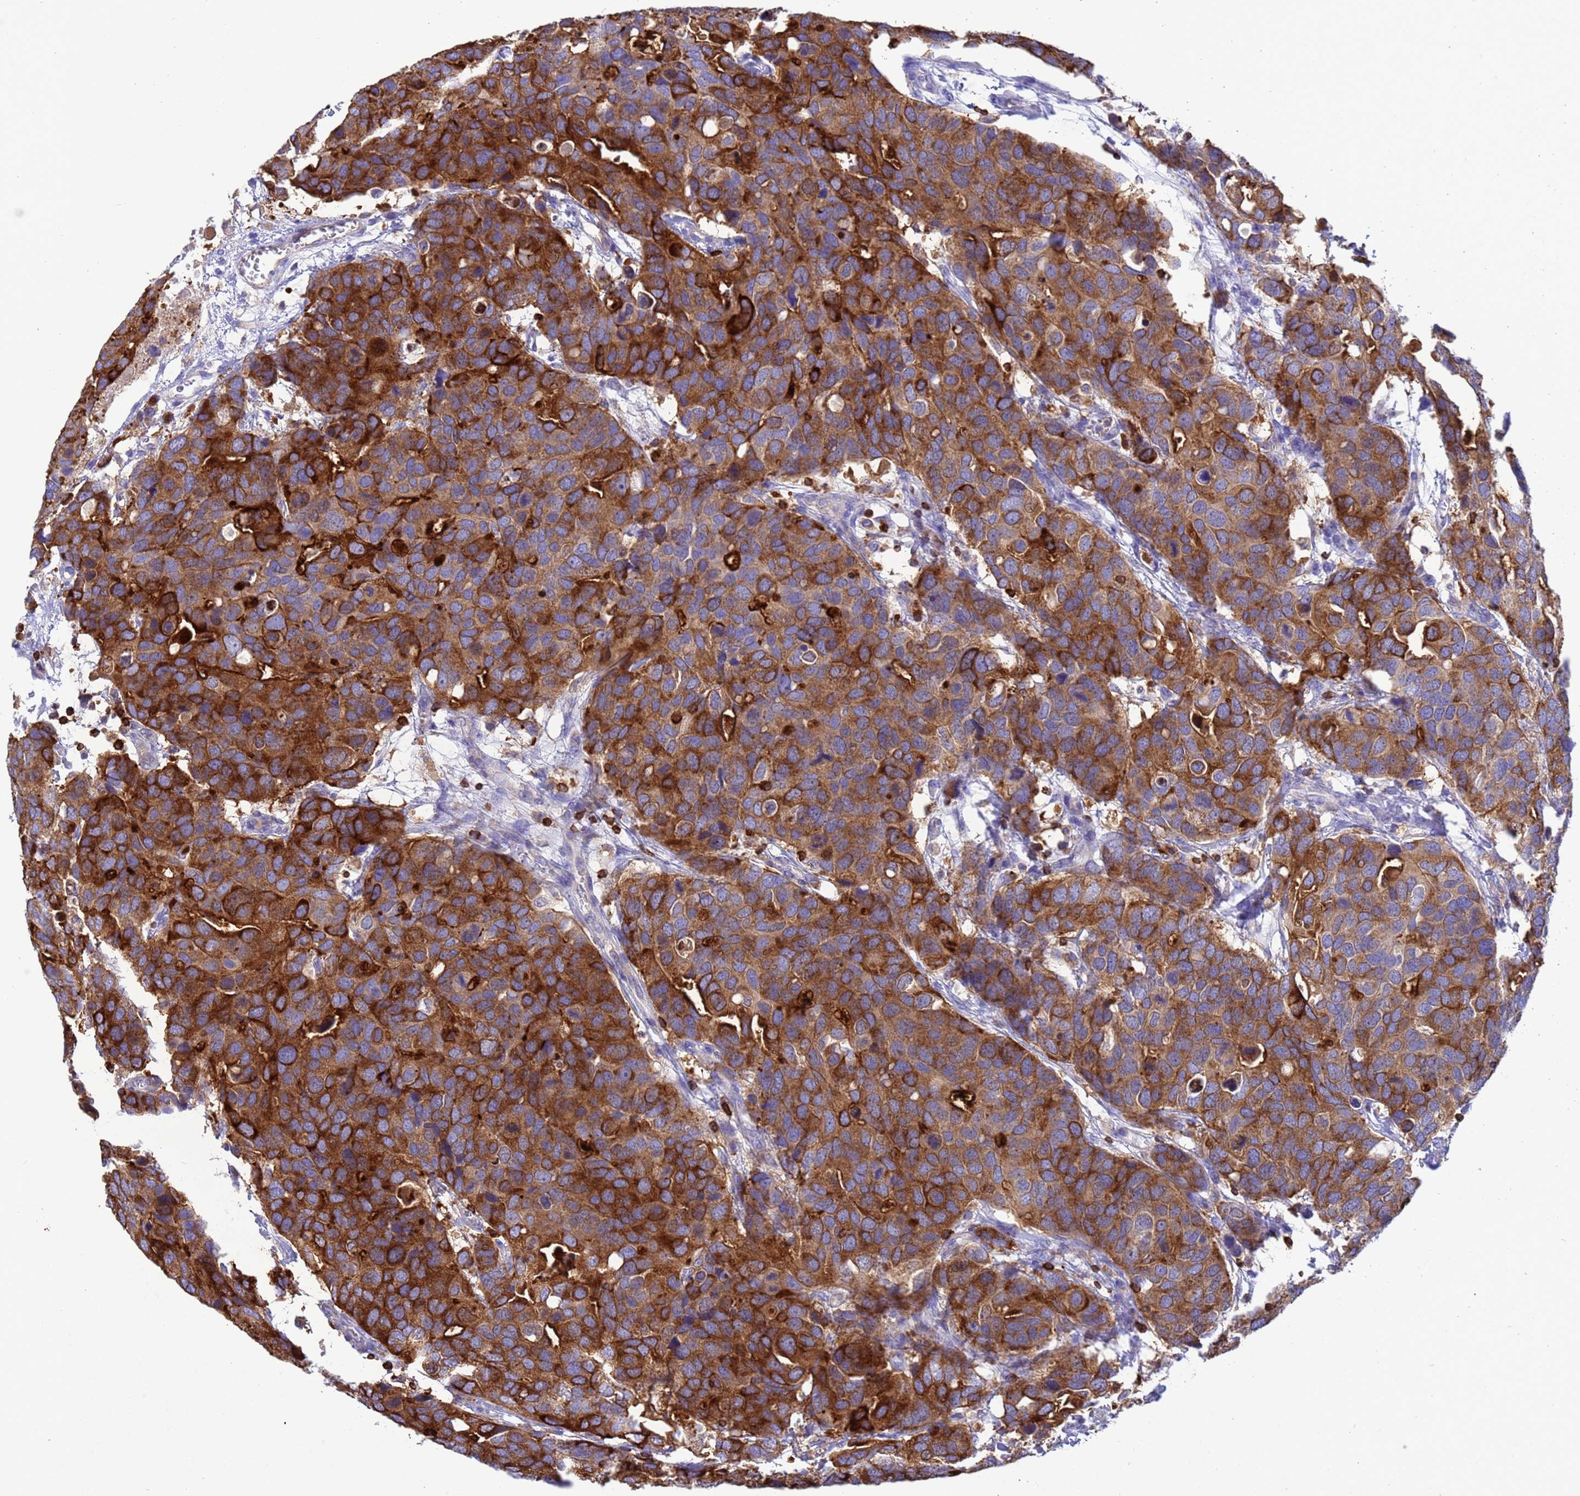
{"staining": {"intensity": "strong", "quantity": ">75%", "location": "cytoplasmic/membranous"}, "tissue": "breast cancer", "cell_type": "Tumor cells", "image_type": "cancer", "snomed": [{"axis": "morphology", "description": "Duct carcinoma"}, {"axis": "topography", "description": "Breast"}], "caption": "Breast cancer tissue displays strong cytoplasmic/membranous positivity in approximately >75% of tumor cells, visualized by immunohistochemistry.", "gene": "EZR", "patient": {"sex": "female", "age": 83}}